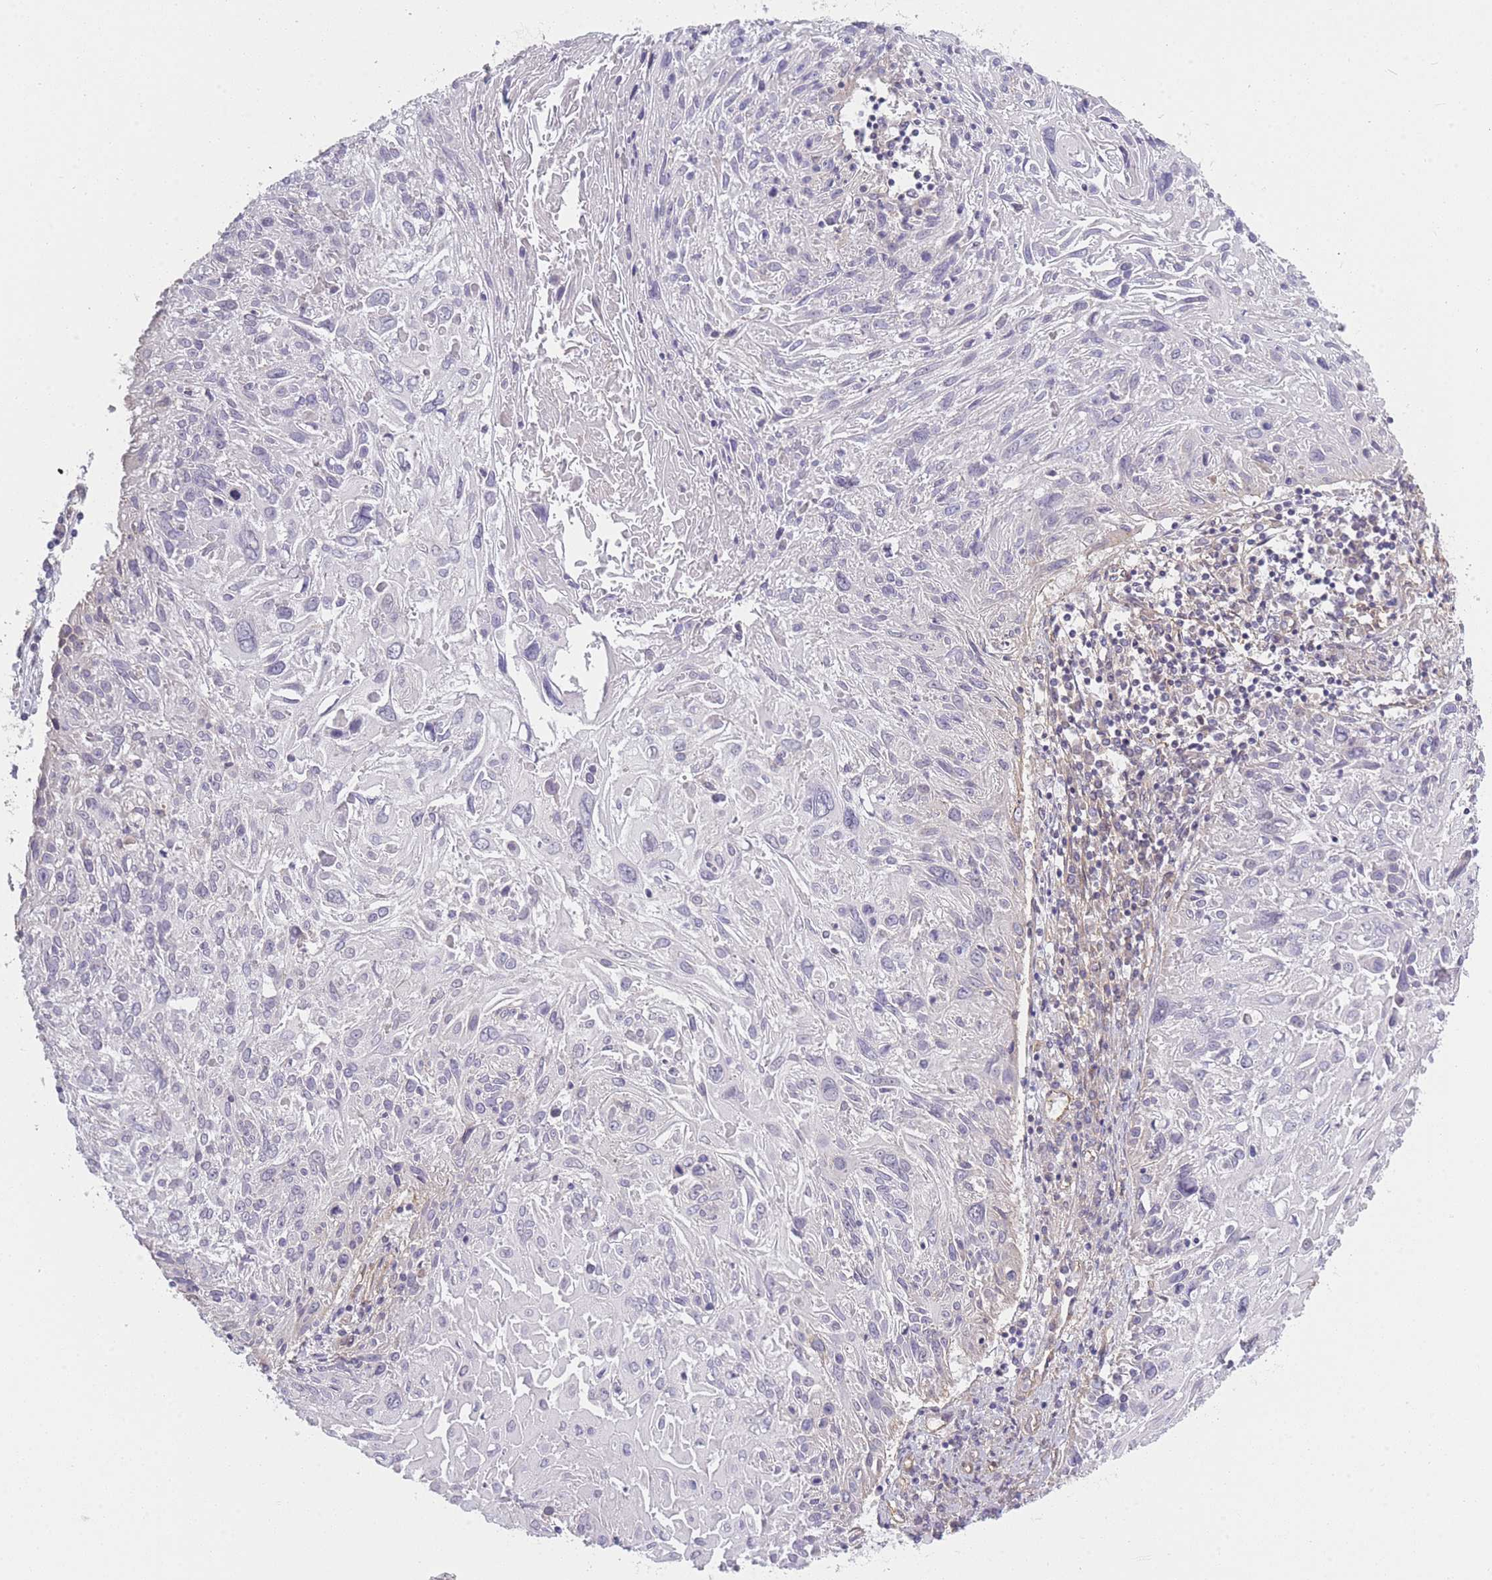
{"staining": {"intensity": "negative", "quantity": "none", "location": "none"}, "tissue": "cervical cancer", "cell_type": "Tumor cells", "image_type": "cancer", "snomed": [{"axis": "morphology", "description": "Squamous cell carcinoma, NOS"}, {"axis": "topography", "description": "Cervix"}], "caption": "Histopathology image shows no significant protein staining in tumor cells of squamous cell carcinoma (cervical).", "gene": "SLC7A6", "patient": {"sex": "female", "age": 51}}